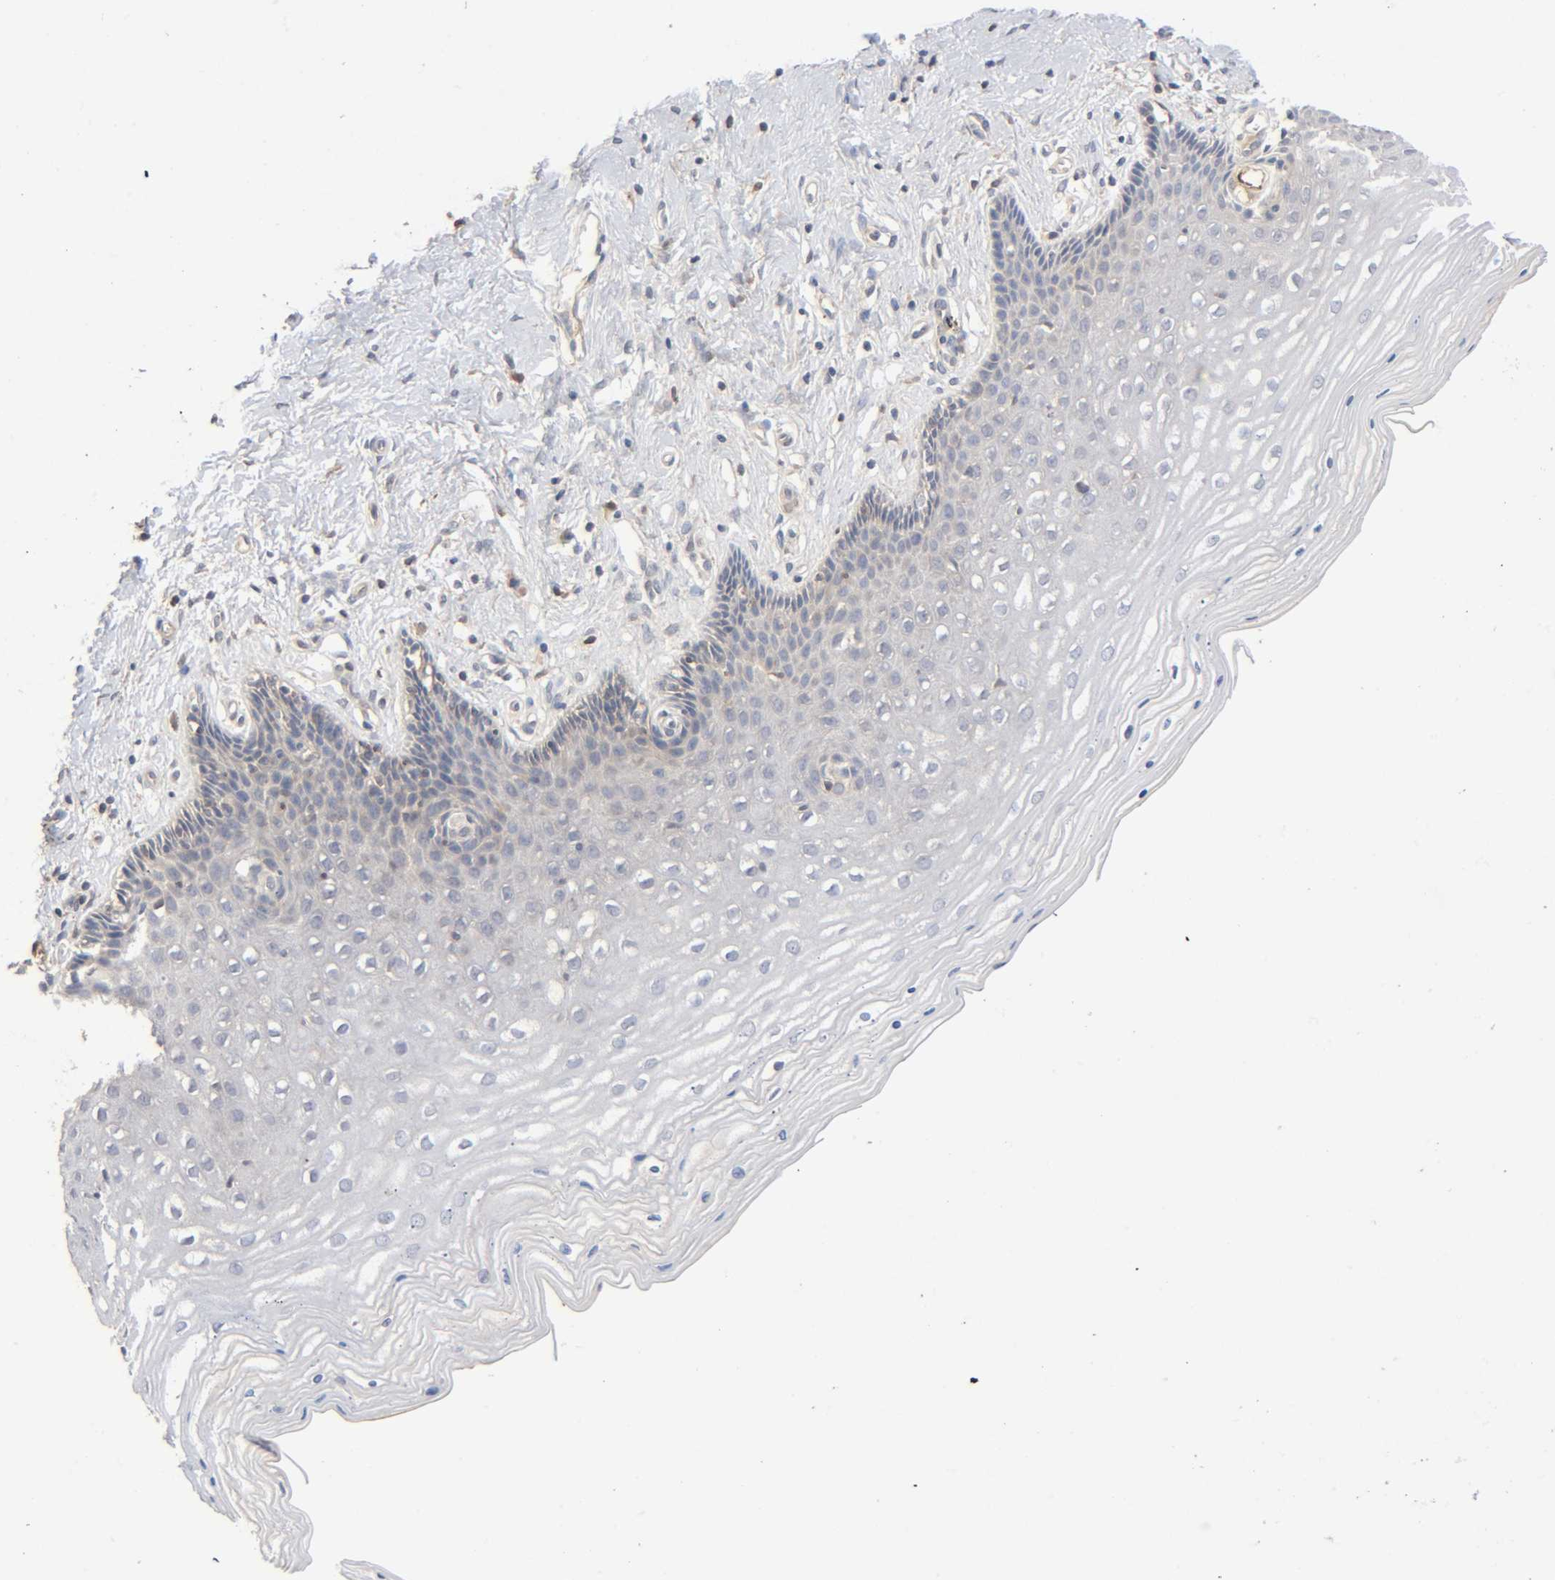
{"staining": {"intensity": "weak", "quantity": ">75%", "location": "cytoplasmic/membranous"}, "tissue": "cervix", "cell_type": "Glandular cells", "image_type": "normal", "snomed": [{"axis": "morphology", "description": "Normal tissue, NOS"}, {"axis": "topography", "description": "Cervix"}], "caption": "Protein staining by immunohistochemistry (IHC) reveals weak cytoplasmic/membranous staining in about >75% of glandular cells in normal cervix. Ihc stains the protein in brown and the nuclei are stained blue.", "gene": "CPB2", "patient": {"sex": "female", "age": 39}}